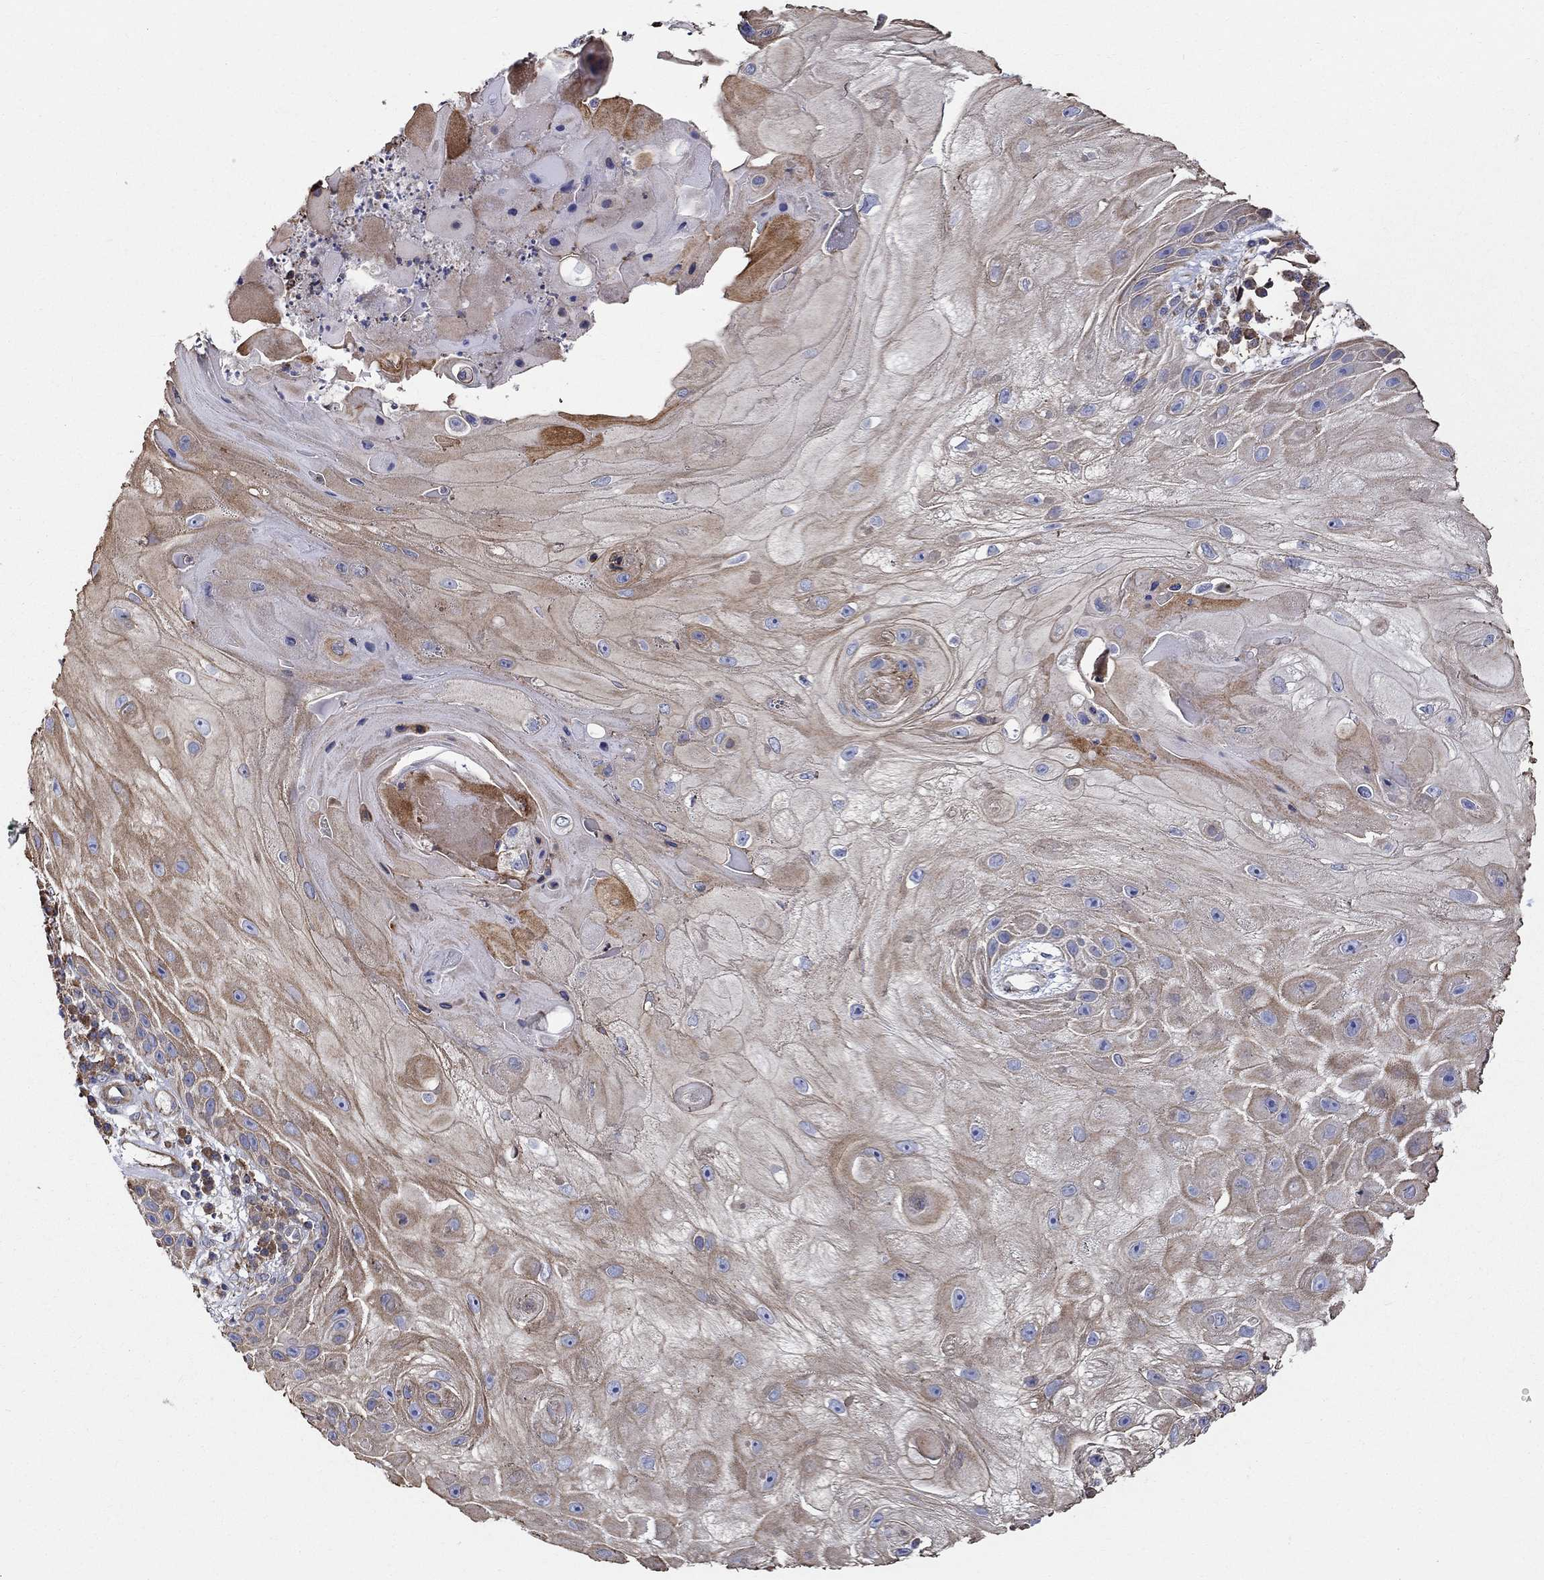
{"staining": {"intensity": "weak", "quantity": ">75%", "location": "cytoplasmic/membranous"}, "tissue": "skin cancer", "cell_type": "Tumor cells", "image_type": "cancer", "snomed": [{"axis": "morphology", "description": "Normal tissue, NOS"}, {"axis": "morphology", "description": "Squamous cell carcinoma, NOS"}, {"axis": "topography", "description": "Skin"}], "caption": "This micrograph displays immunohistochemistry staining of skin cancer, with low weak cytoplasmic/membranous expression in about >75% of tumor cells.", "gene": "NPHP1", "patient": {"sex": "male", "age": 79}}